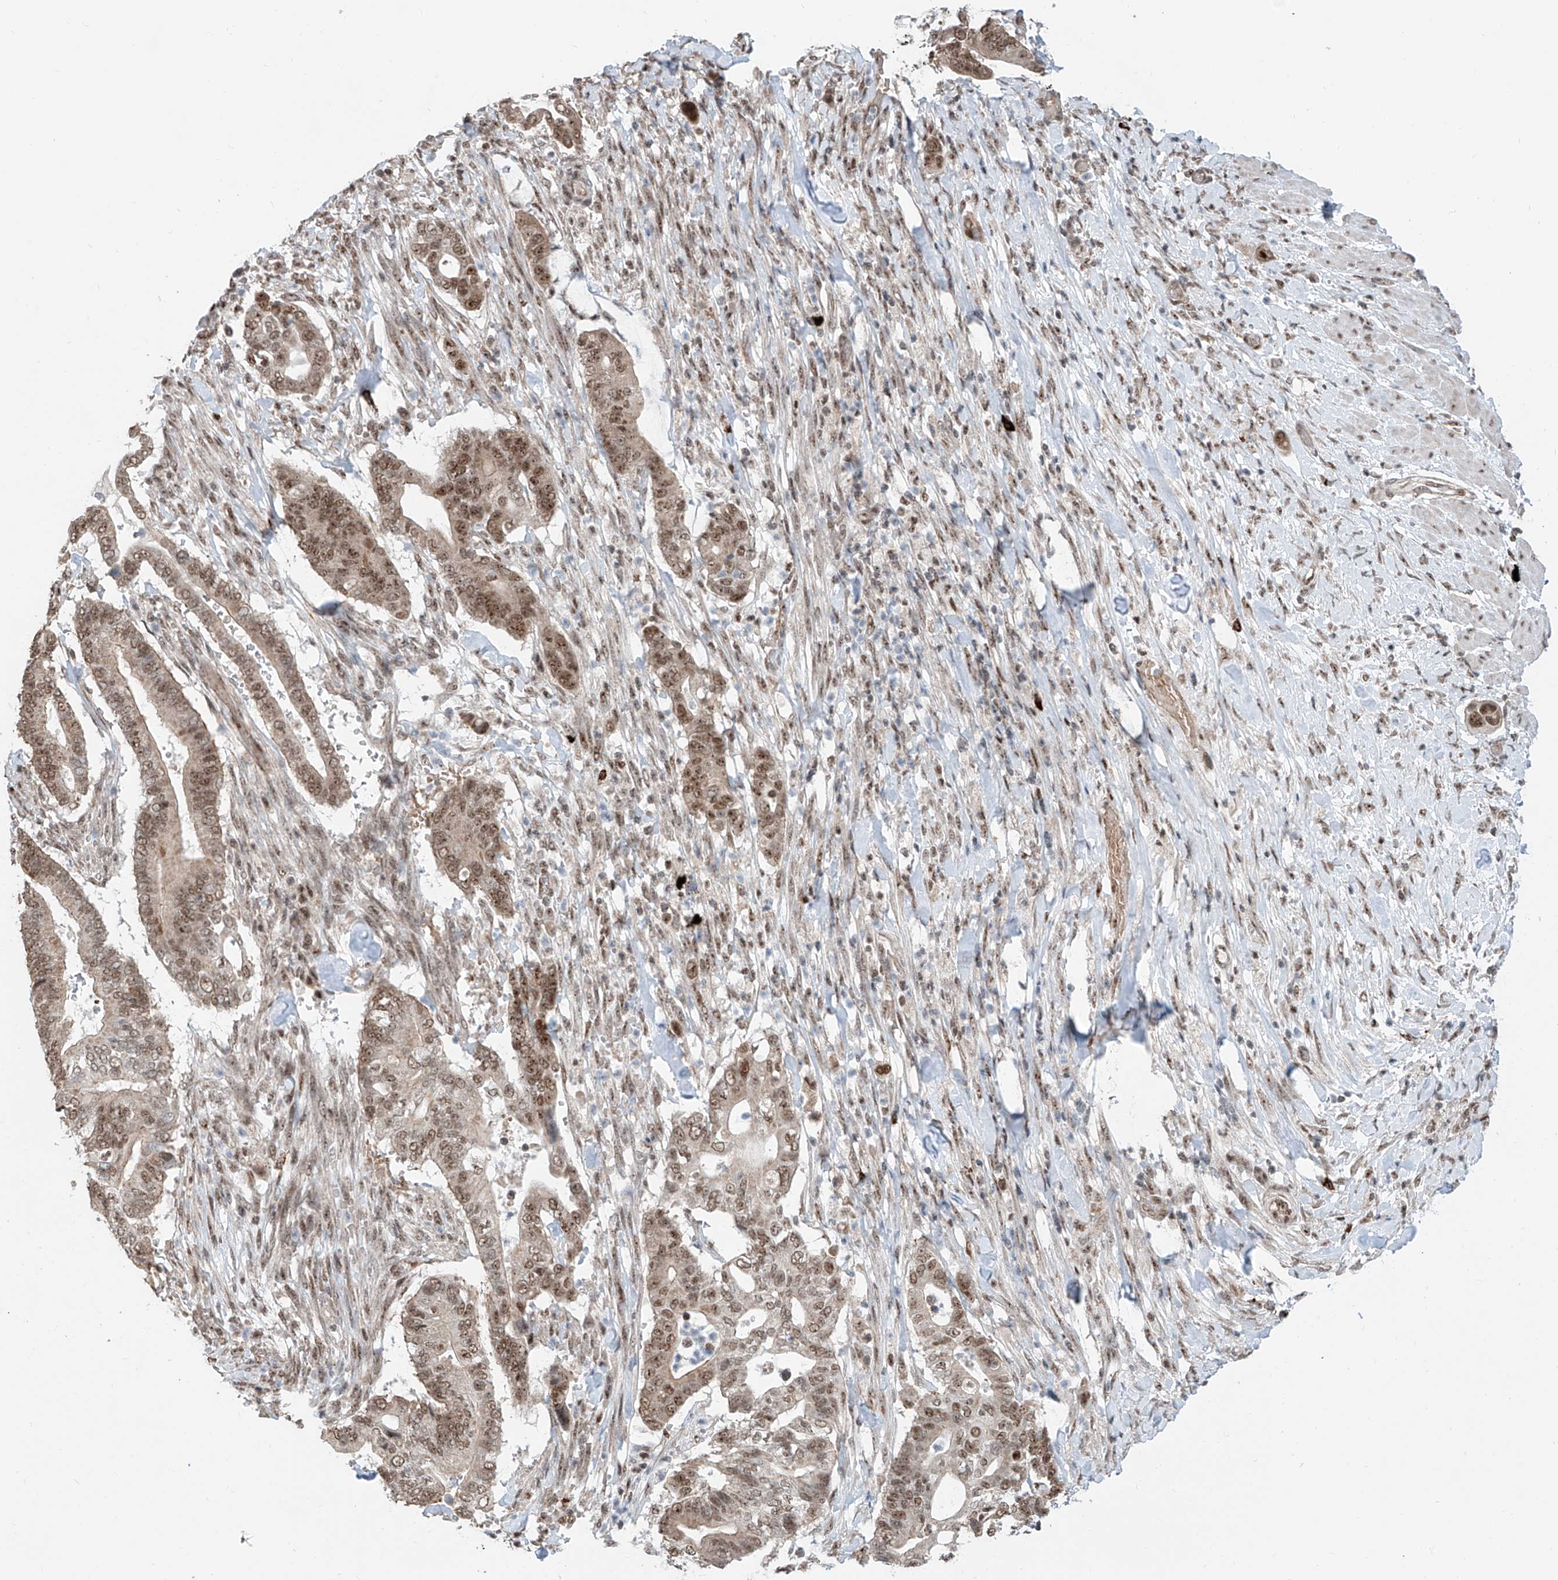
{"staining": {"intensity": "moderate", "quantity": ">75%", "location": "cytoplasmic/membranous,nuclear"}, "tissue": "pancreatic cancer", "cell_type": "Tumor cells", "image_type": "cancer", "snomed": [{"axis": "morphology", "description": "Adenocarcinoma, NOS"}, {"axis": "topography", "description": "Pancreas"}], "caption": "There is medium levels of moderate cytoplasmic/membranous and nuclear expression in tumor cells of pancreatic cancer, as demonstrated by immunohistochemical staining (brown color).", "gene": "SDE2", "patient": {"sex": "male", "age": 68}}